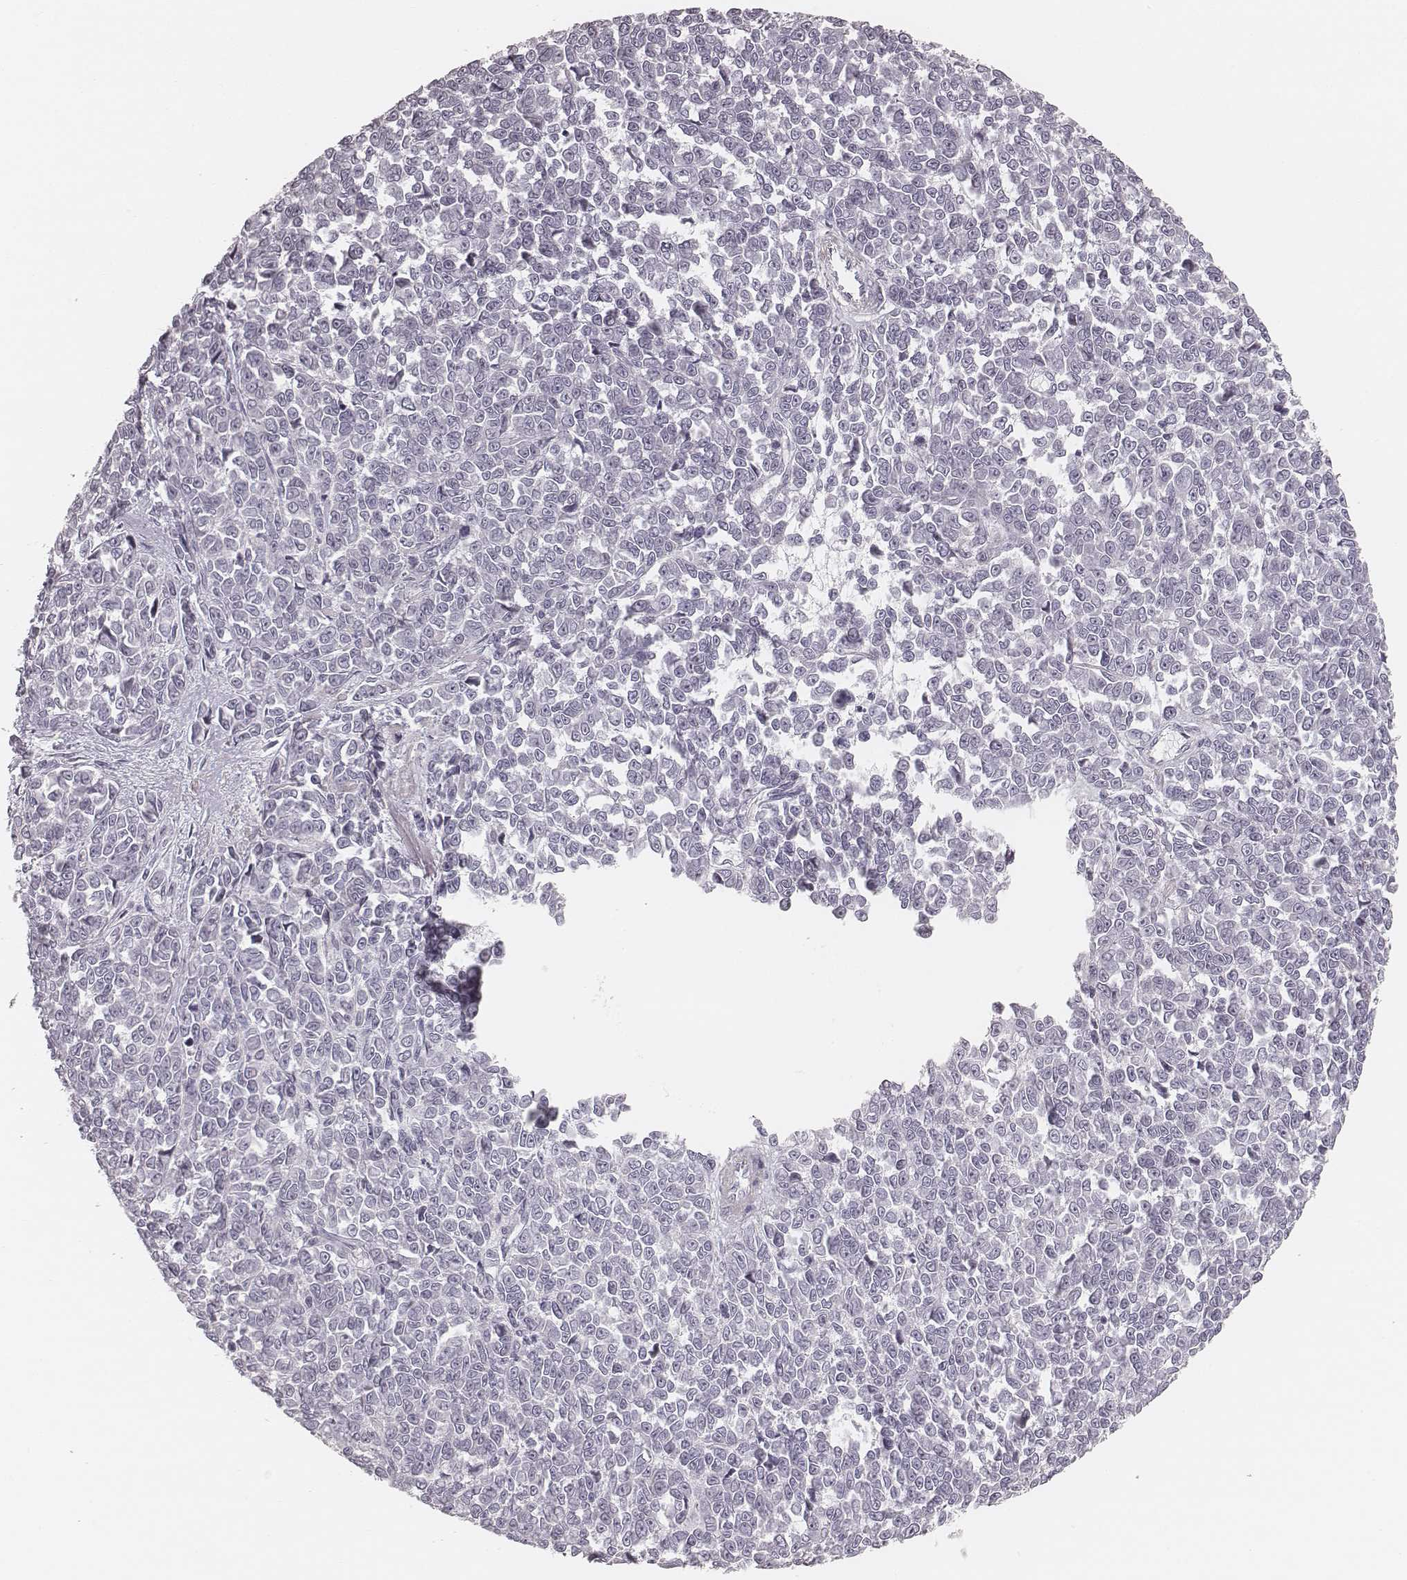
{"staining": {"intensity": "negative", "quantity": "none", "location": "none"}, "tissue": "melanoma", "cell_type": "Tumor cells", "image_type": "cancer", "snomed": [{"axis": "morphology", "description": "Malignant melanoma, NOS"}, {"axis": "topography", "description": "Skin"}], "caption": "Protein analysis of malignant melanoma demonstrates no significant staining in tumor cells.", "gene": "SPATA24", "patient": {"sex": "female", "age": 95}}